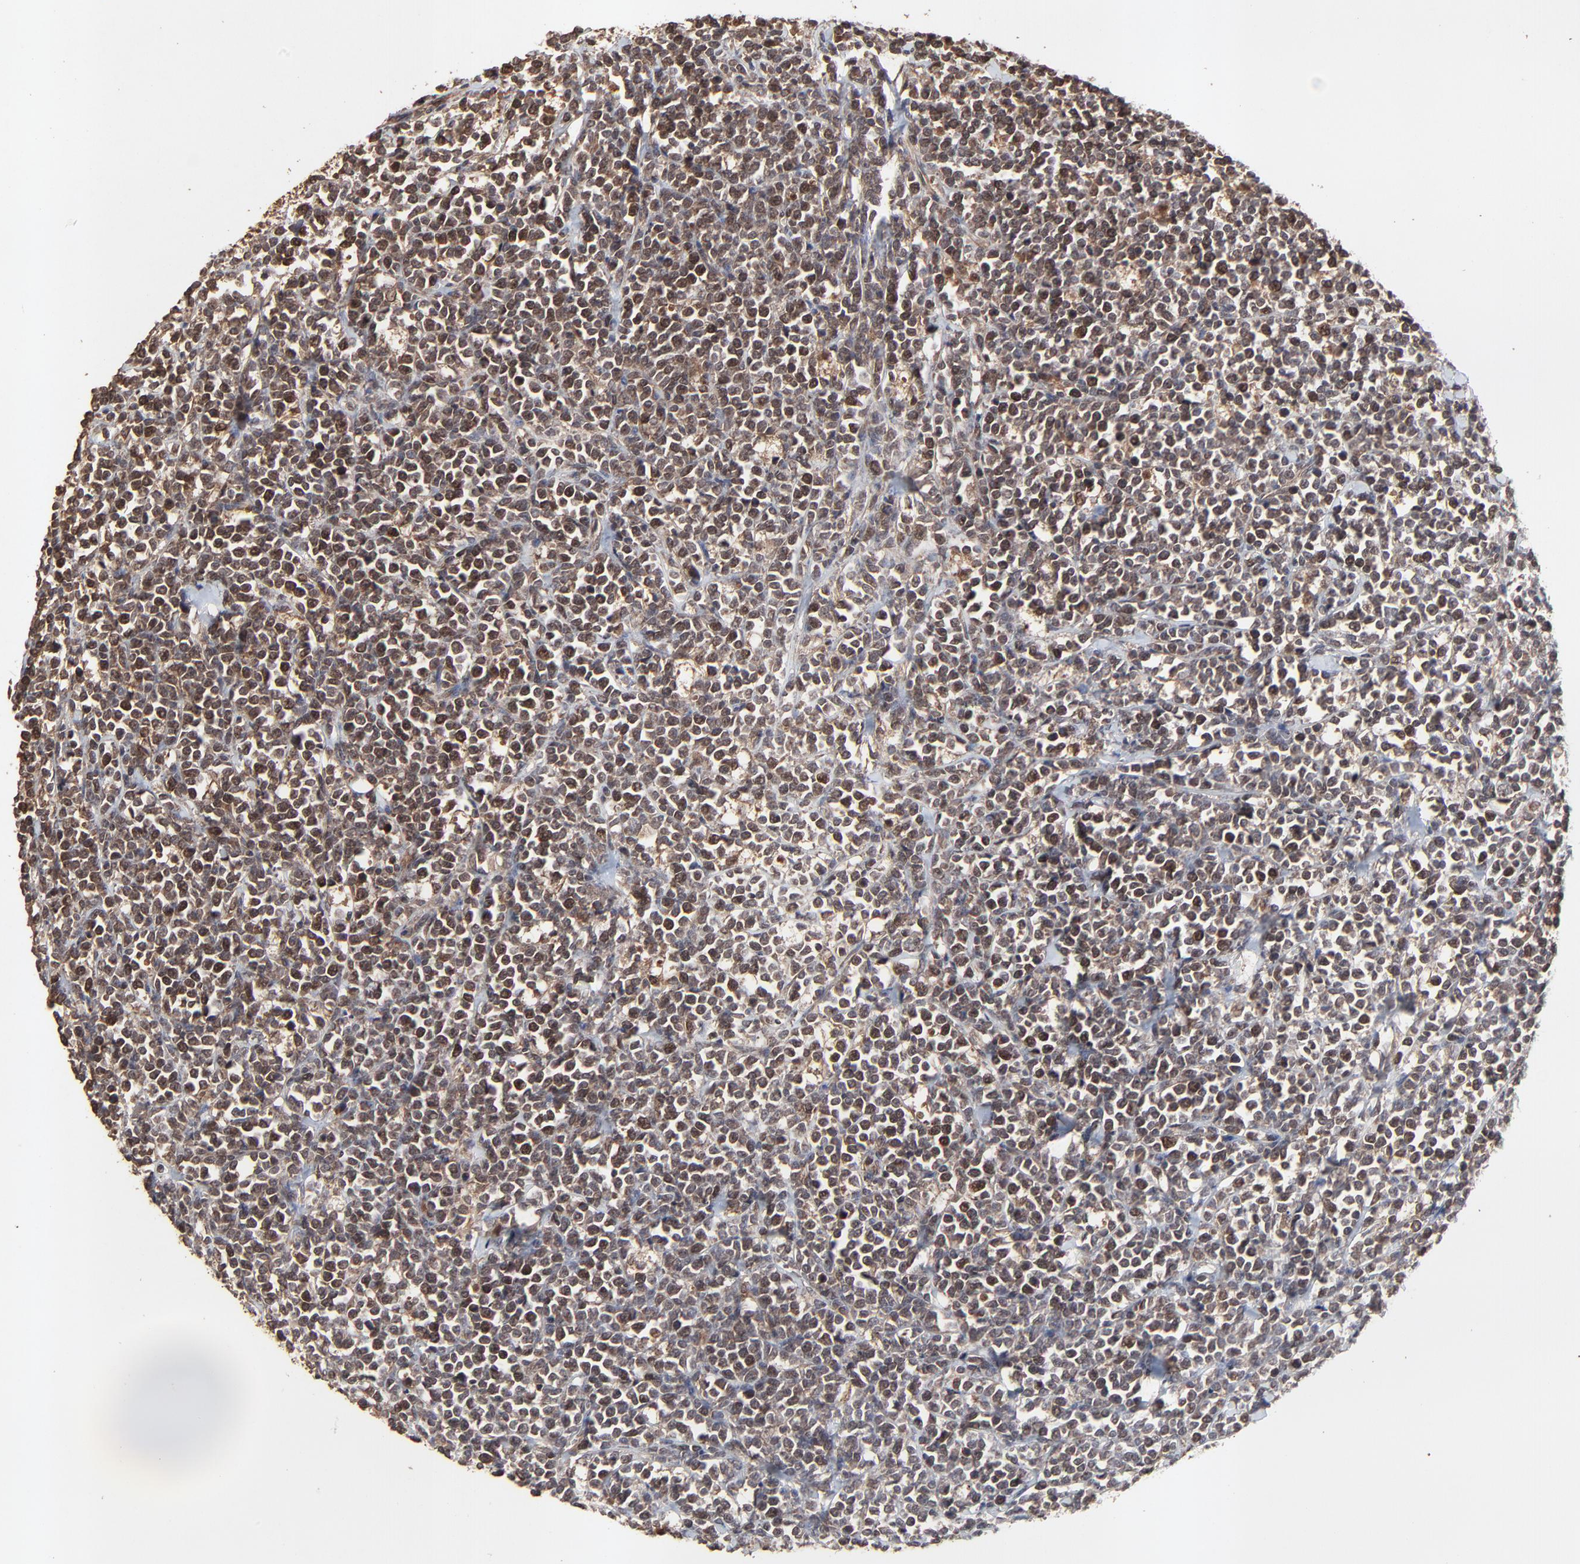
{"staining": {"intensity": "moderate", "quantity": ">75%", "location": "nuclear"}, "tissue": "lymphoma", "cell_type": "Tumor cells", "image_type": "cancer", "snomed": [{"axis": "morphology", "description": "Malignant lymphoma, non-Hodgkin's type, High grade"}, {"axis": "topography", "description": "Small intestine"}, {"axis": "topography", "description": "Colon"}], "caption": "Protein staining shows moderate nuclear expression in approximately >75% of tumor cells in malignant lymphoma, non-Hodgkin's type (high-grade).", "gene": "FAM227A", "patient": {"sex": "male", "age": 8}}